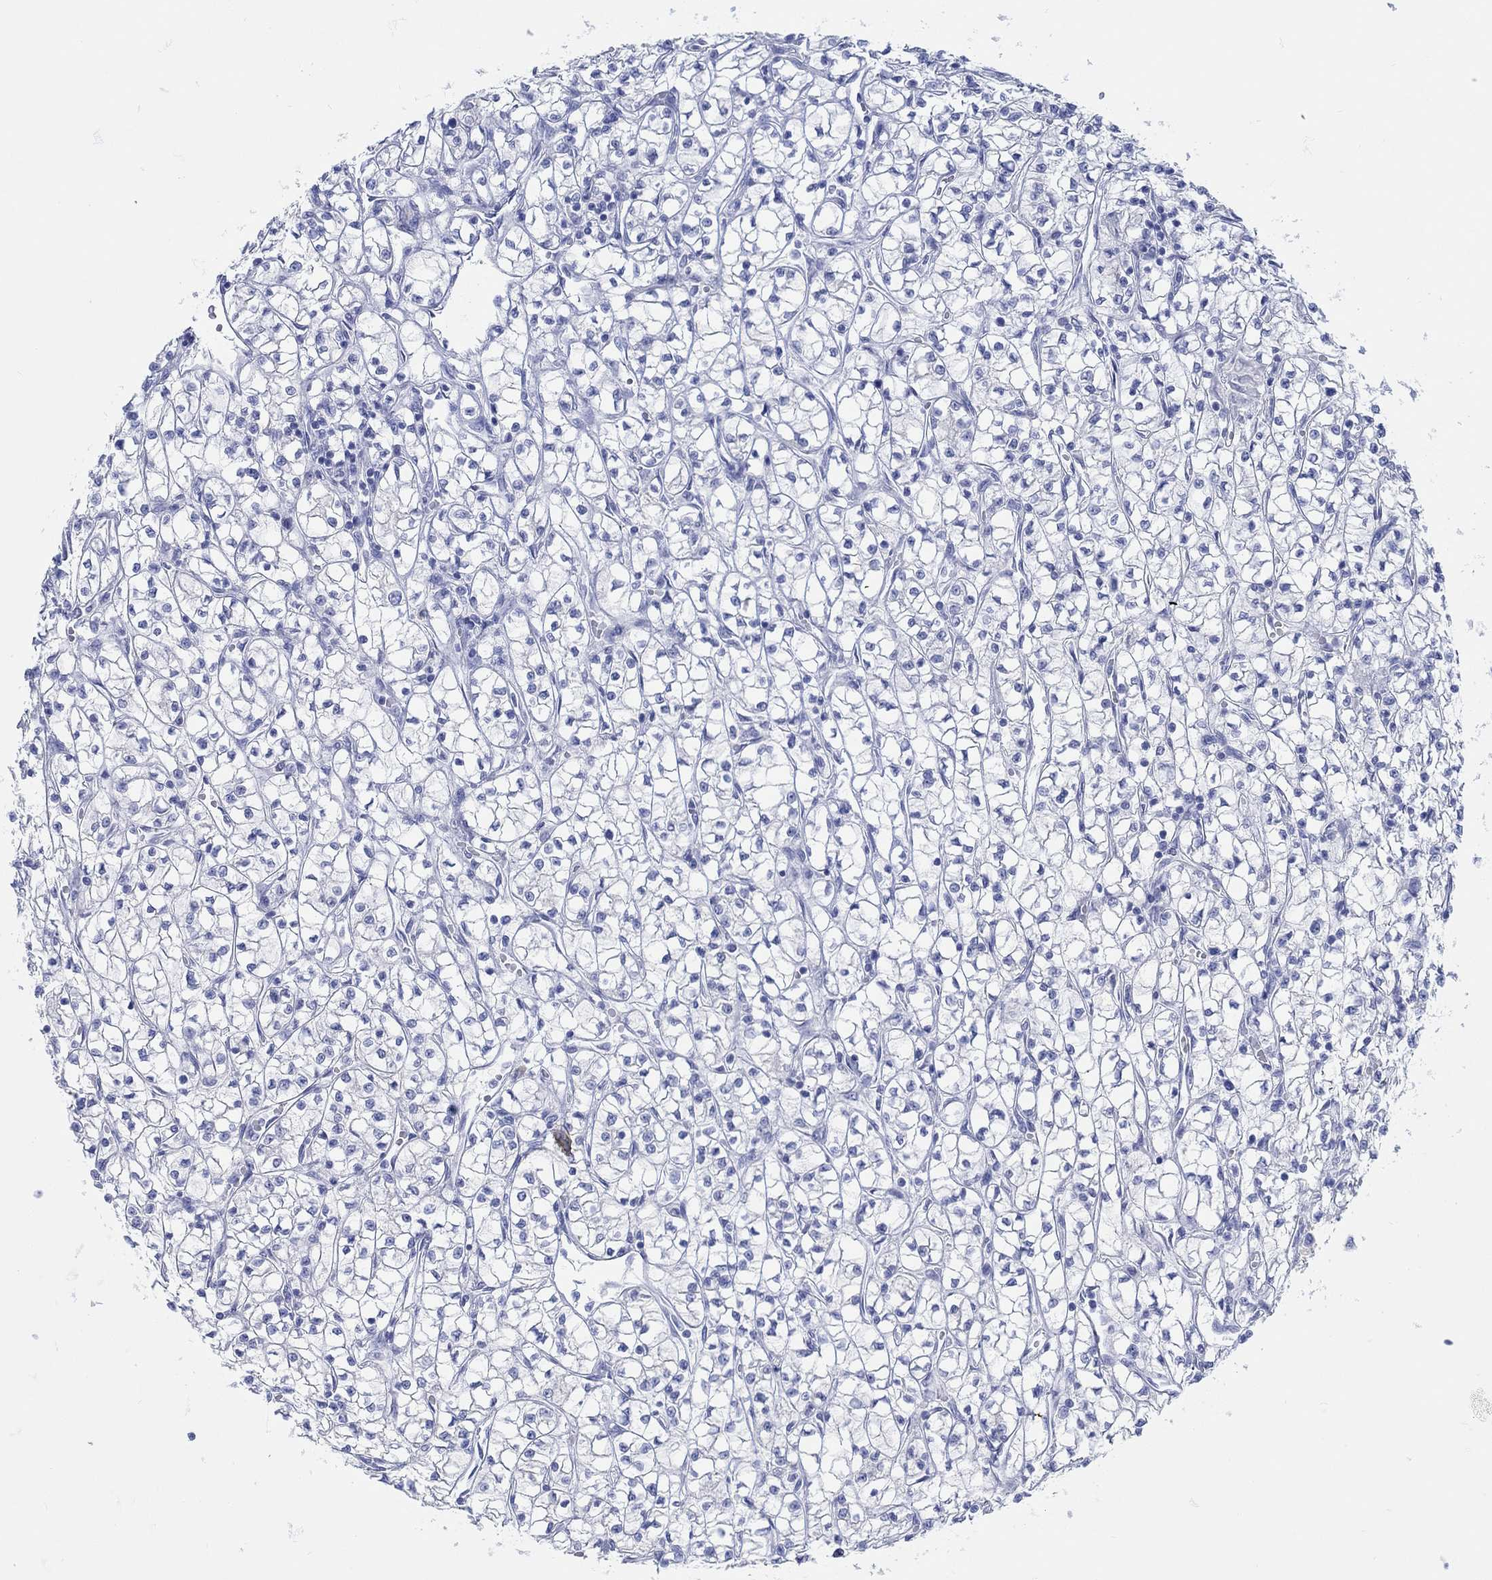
{"staining": {"intensity": "negative", "quantity": "none", "location": "none"}, "tissue": "renal cancer", "cell_type": "Tumor cells", "image_type": "cancer", "snomed": [{"axis": "morphology", "description": "Adenocarcinoma, NOS"}, {"axis": "topography", "description": "Kidney"}], "caption": "Image shows no significant protein staining in tumor cells of renal cancer.", "gene": "AK8", "patient": {"sex": "female", "age": 64}}